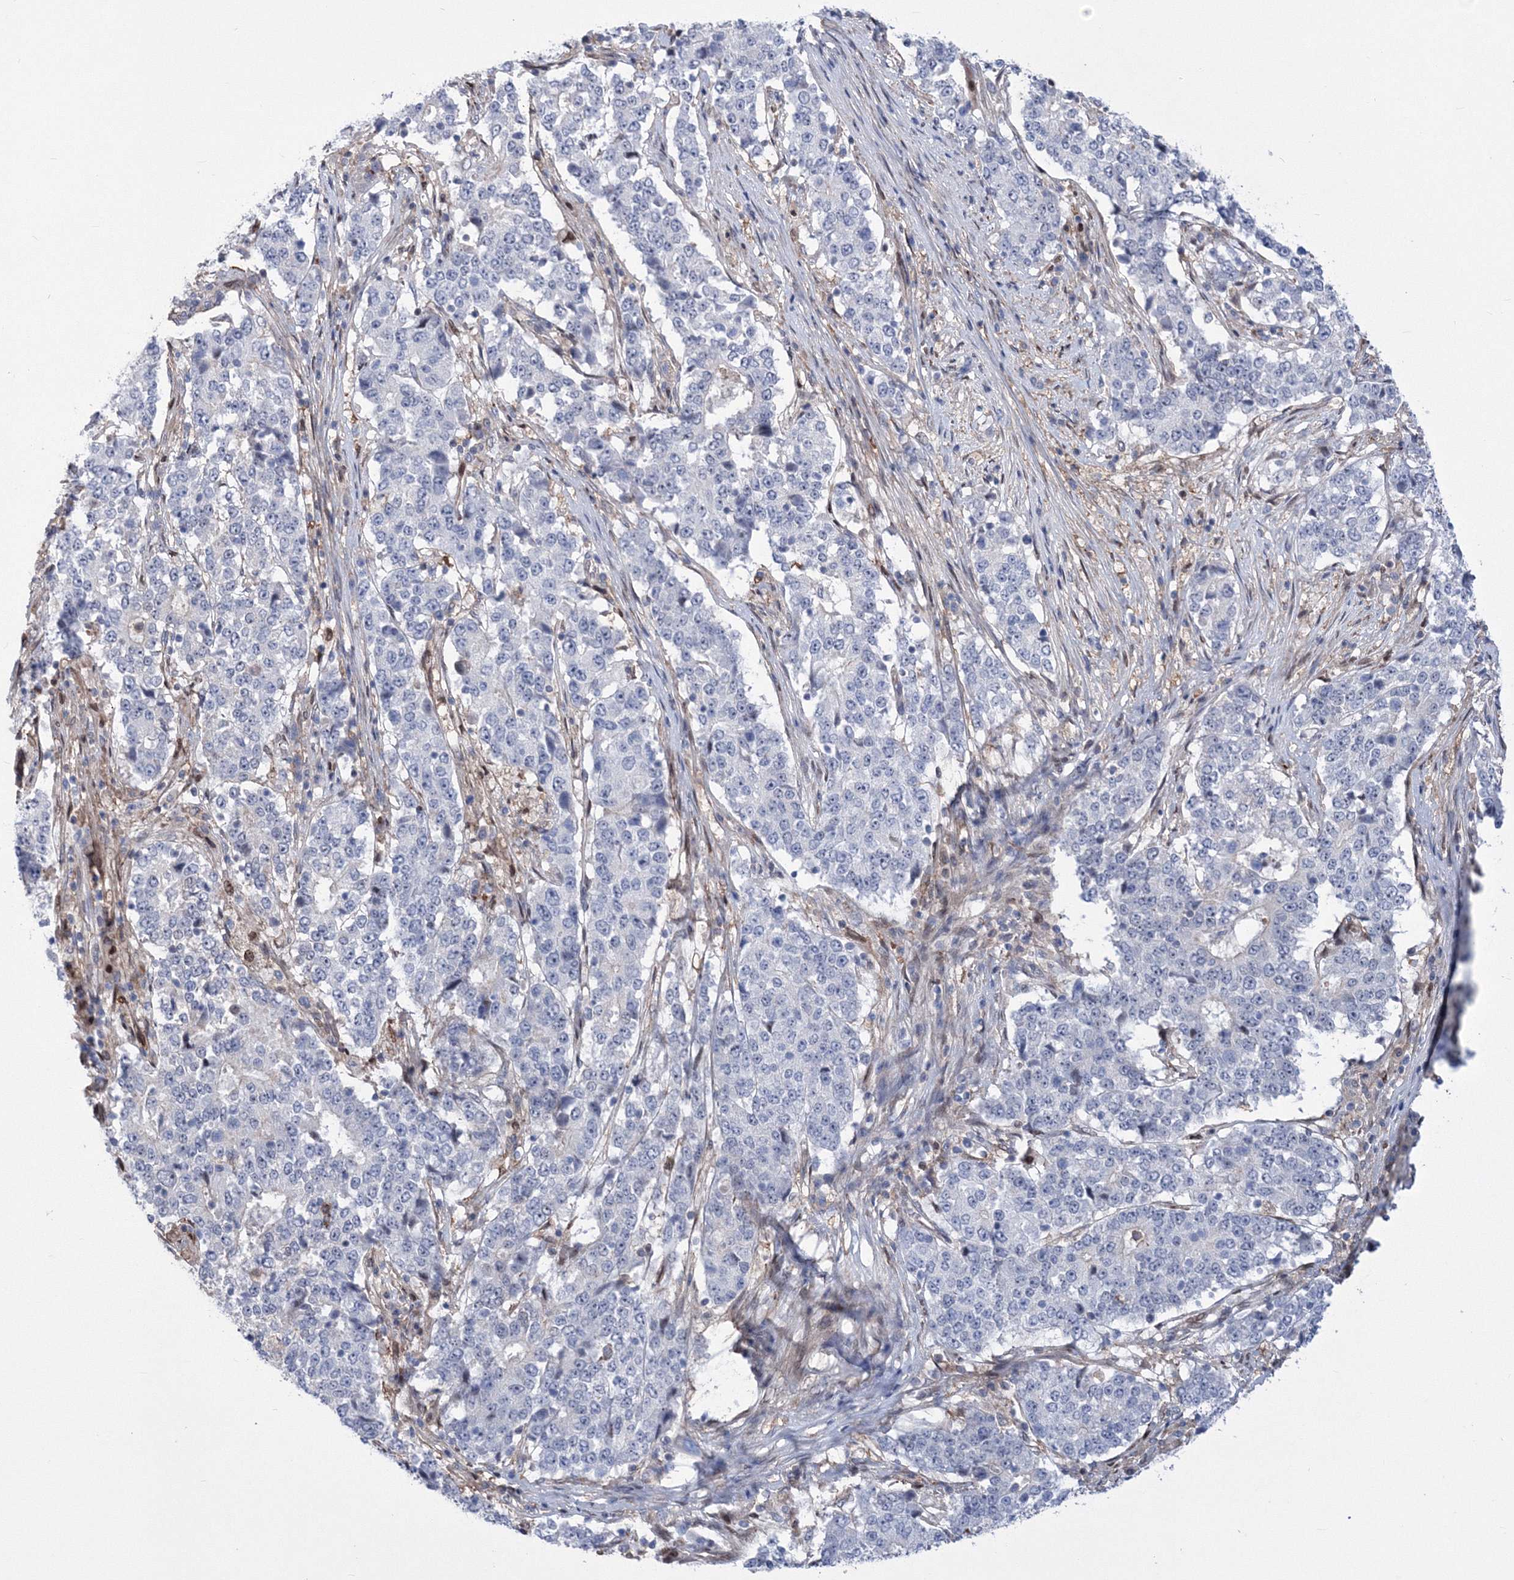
{"staining": {"intensity": "negative", "quantity": "none", "location": "none"}, "tissue": "stomach cancer", "cell_type": "Tumor cells", "image_type": "cancer", "snomed": [{"axis": "morphology", "description": "Adenocarcinoma, NOS"}, {"axis": "topography", "description": "Stomach"}], "caption": "Immunohistochemistry (IHC) photomicrograph of stomach cancer stained for a protein (brown), which displays no staining in tumor cells.", "gene": "RNPEPL1", "patient": {"sex": "male", "age": 59}}